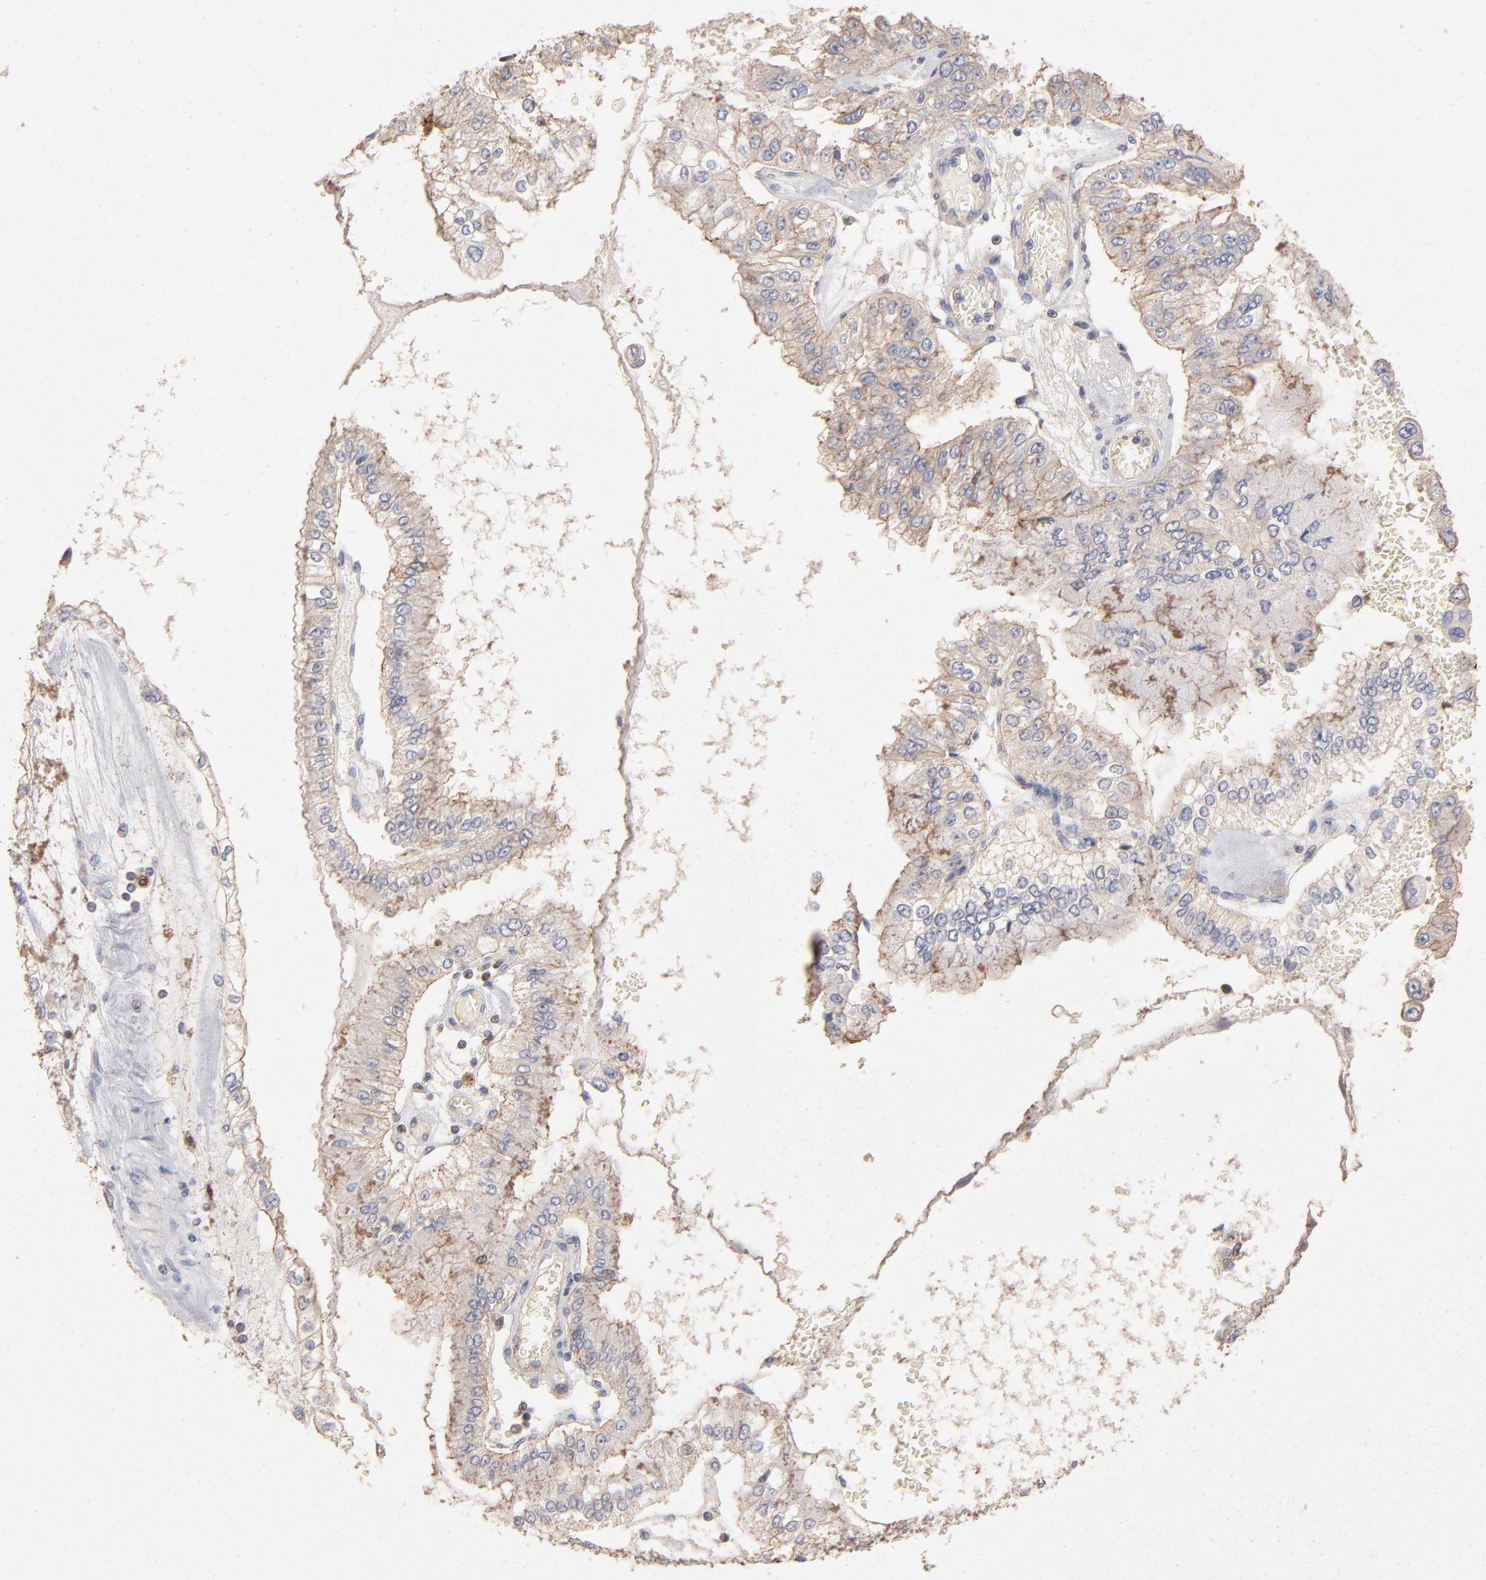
{"staining": {"intensity": "weak", "quantity": ">75%", "location": "cytoplasmic/membranous"}, "tissue": "liver cancer", "cell_type": "Tumor cells", "image_type": "cancer", "snomed": [{"axis": "morphology", "description": "Cholangiocarcinoma"}, {"axis": "topography", "description": "Liver"}], "caption": "This is a histology image of immunohistochemistry (IHC) staining of liver cancer (cholangiocarcinoma), which shows weak staining in the cytoplasmic/membranous of tumor cells.", "gene": "ARHGEF6", "patient": {"sex": "female", "age": 79}}